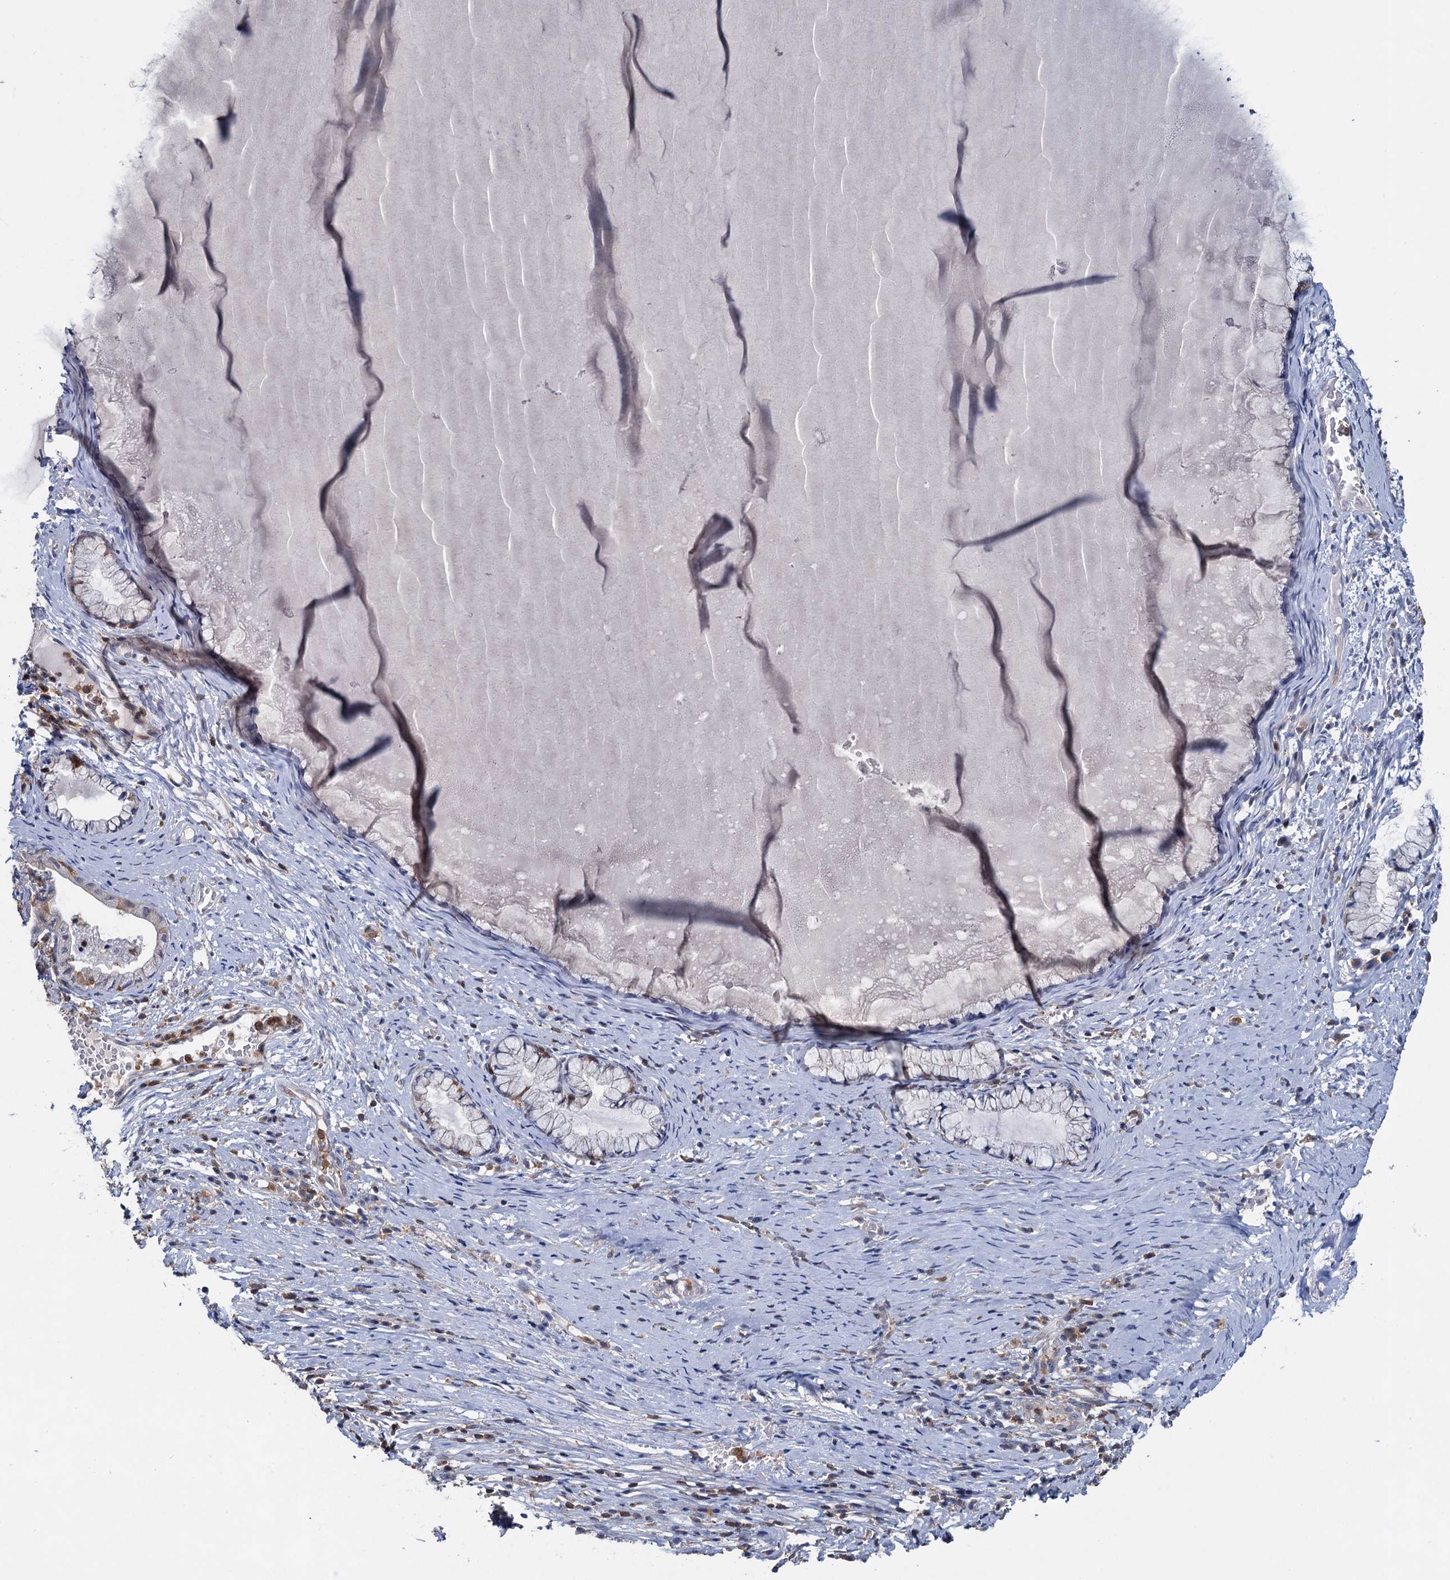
{"staining": {"intensity": "moderate", "quantity": "<25%", "location": "cytoplasmic/membranous"}, "tissue": "cervix", "cell_type": "Glandular cells", "image_type": "normal", "snomed": [{"axis": "morphology", "description": "Normal tissue, NOS"}, {"axis": "topography", "description": "Cervix"}], "caption": "IHC (DAB (3,3'-diaminobenzidine)) staining of benign human cervix demonstrates moderate cytoplasmic/membranous protein expression in about <25% of glandular cells.", "gene": "LRCH4", "patient": {"sex": "female", "age": 42}}